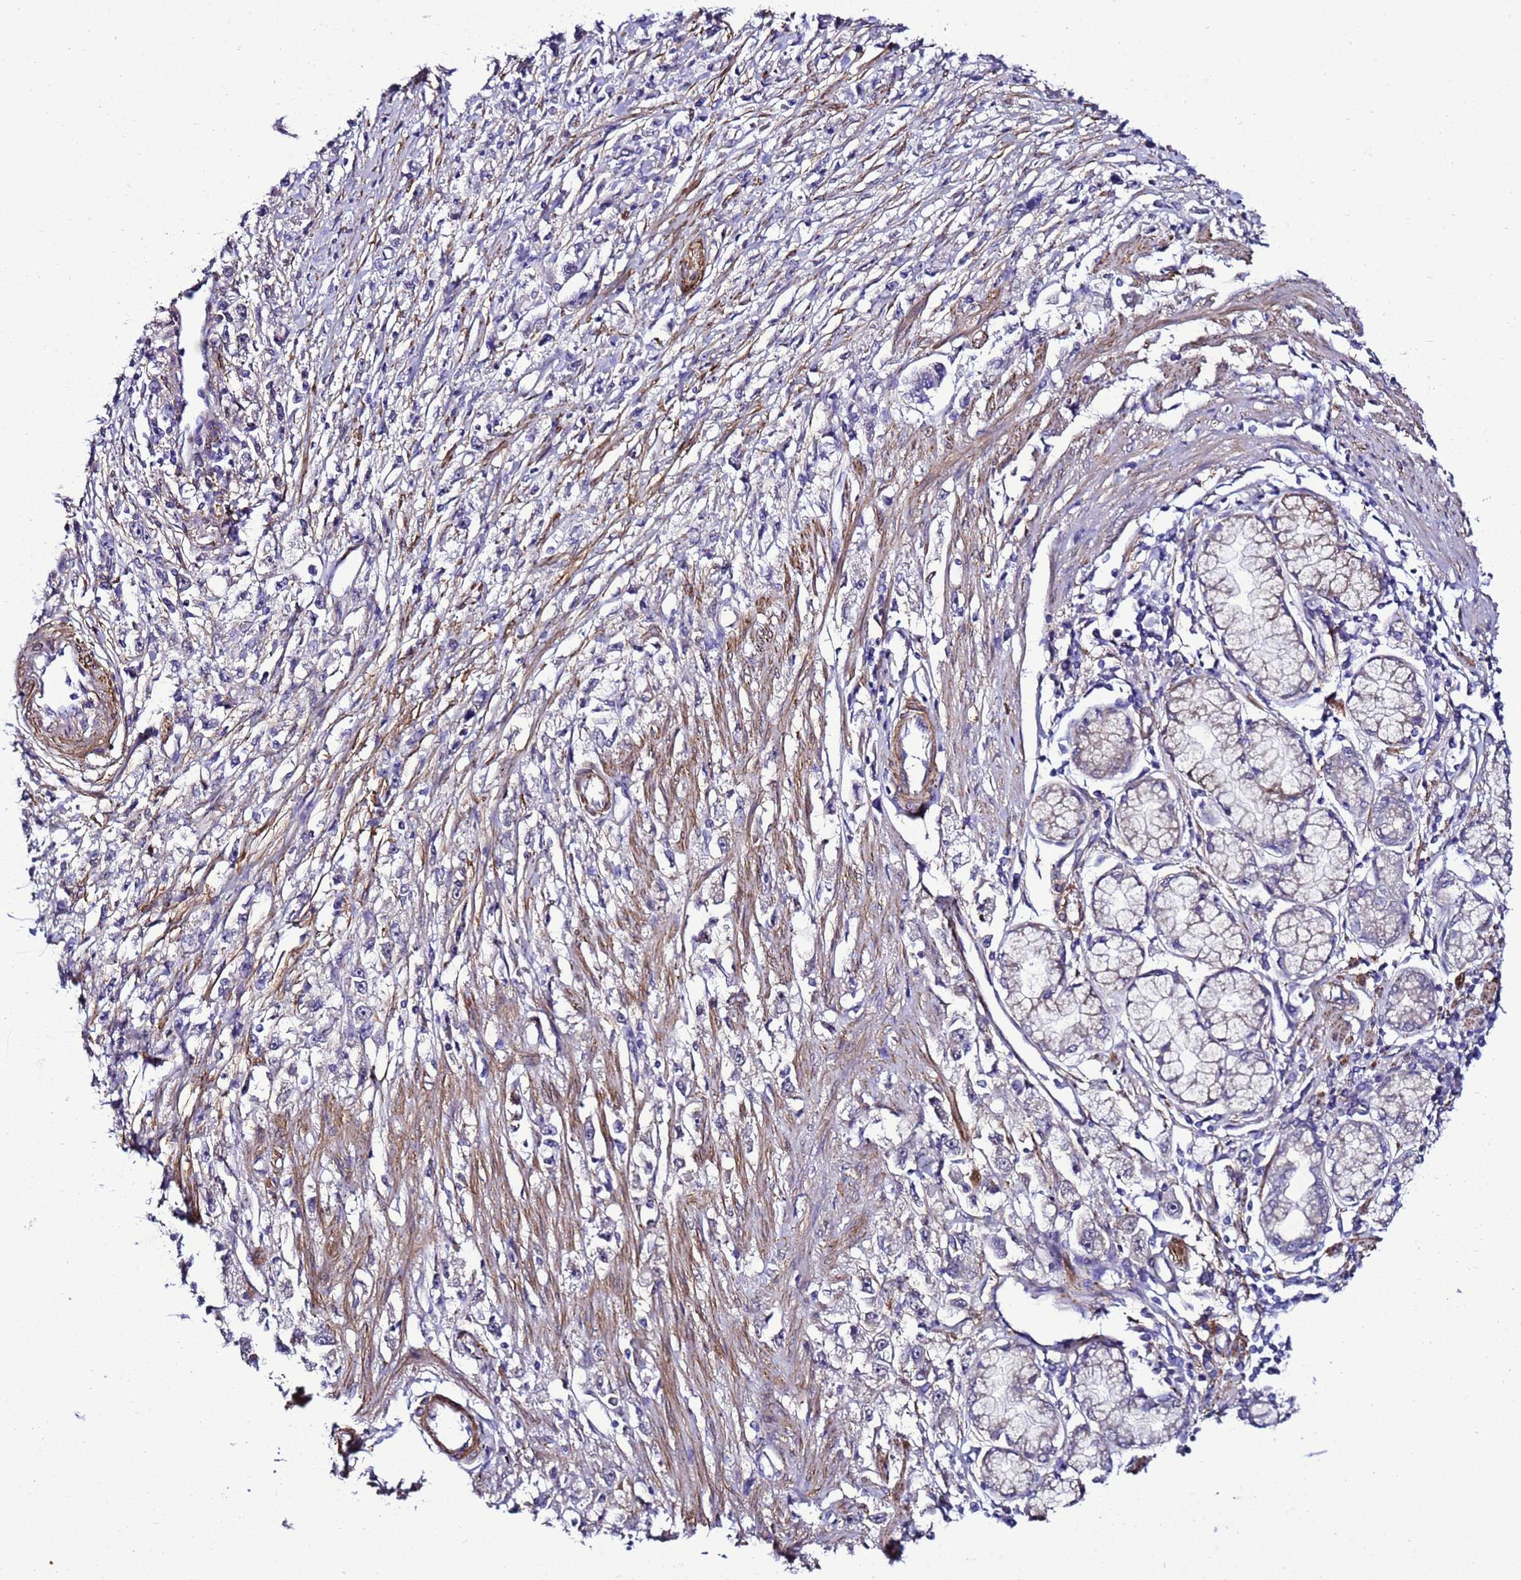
{"staining": {"intensity": "negative", "quantity": "none", "location": "none"}, "tissue": "stomach cancer", "cell_type": "Tumor cells", "image_type": "cancer", "snomed": [{"axis": "morphology", "description": "Adenocarcinoma, NOS"}, {"axis": "topography", "description": "Stomach"}], "caption": "A high-resolution micrograph shows immunohistochemistry (IHC) staining of adenocarcinoma (stomach), which reveals no significant staining in tumor cells.", "gene": "GZF1", "patient": {"sex": "female", "age": 59}}